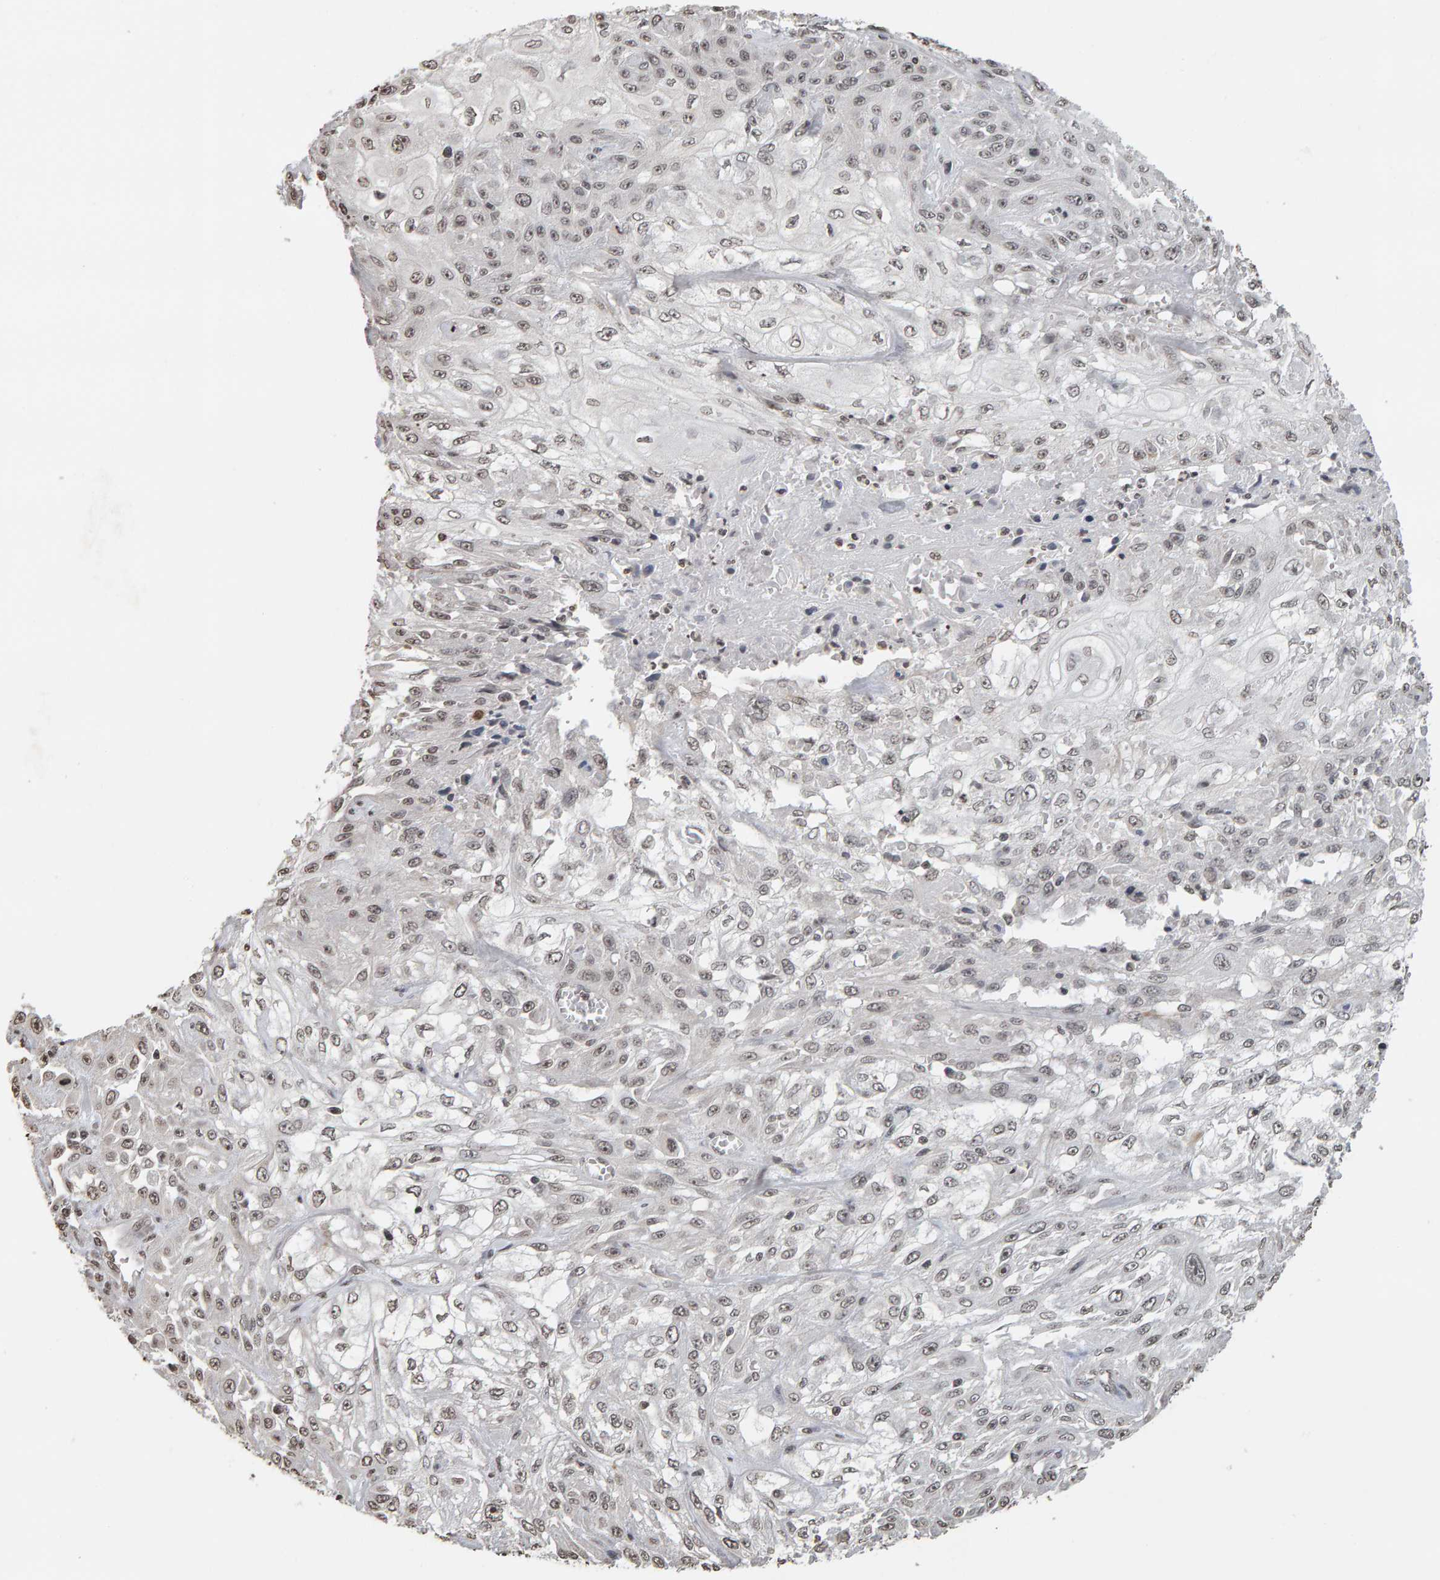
{"staining": {"intensity": "moderate", "quantity": ">75%", "location": "nuclear"}, "tissue": "skin cancer", "cell_type": "Tumor cells", "image_type": "cancer", "snomed": [{"axis": "morphology", "description": "Squamous cell carcinoma, NOS"}, {"axis": "morphology", "description": "Squamous cell carcinoma, metastatic, NOS"}, {"axis": "topography", "description": "Skin"}, {"axis": "topography", "description": "Lymph node"}], "caption": "Protein expression analysis of skin squamous cell carcinoma demonstrates moderate nuclear expression in about >75% of tumor cells.", "gene": "AFF4", "patient": {"sex": "male", "age": 75}}